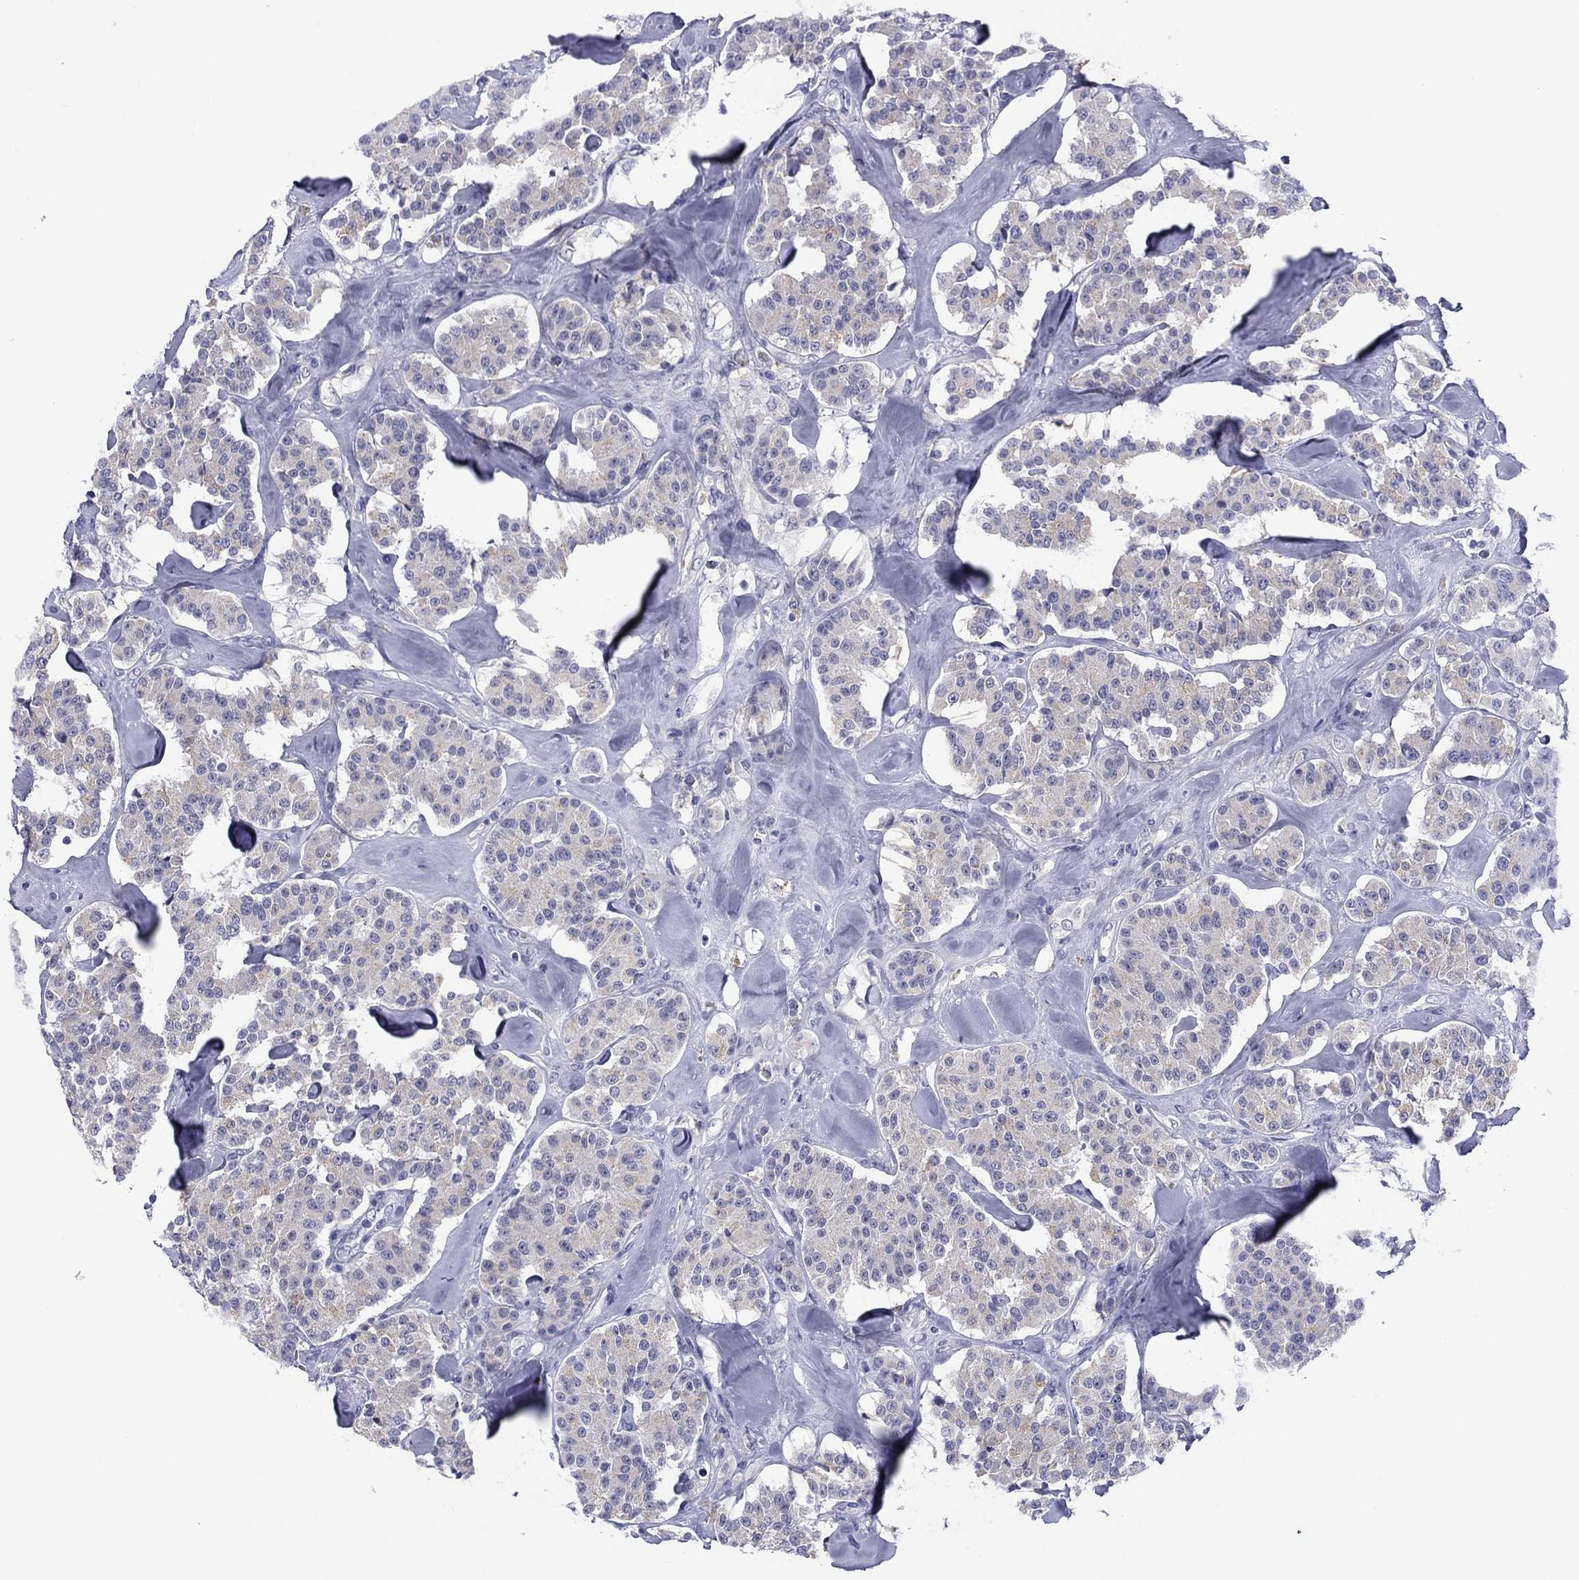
{"staining": {"intensity": "negative", "quantity": "none", "location": "none"}, "tissue": "carcinoid", "cell_type": "Tumor cells", "image_type": "cancer", "snomed": [{"axis": "morphology", "description": "Carcinoid, malignant, NOS"}, {"axis": "topography", "description": "Pancreas"}], "caption": "High power microscopy image of an IHC micrograph of carcinoid (malignant), revealing no significant staining in tumor cells.", "gene": "TCFL5", "patient": {"sex": "male", "age": 41}}